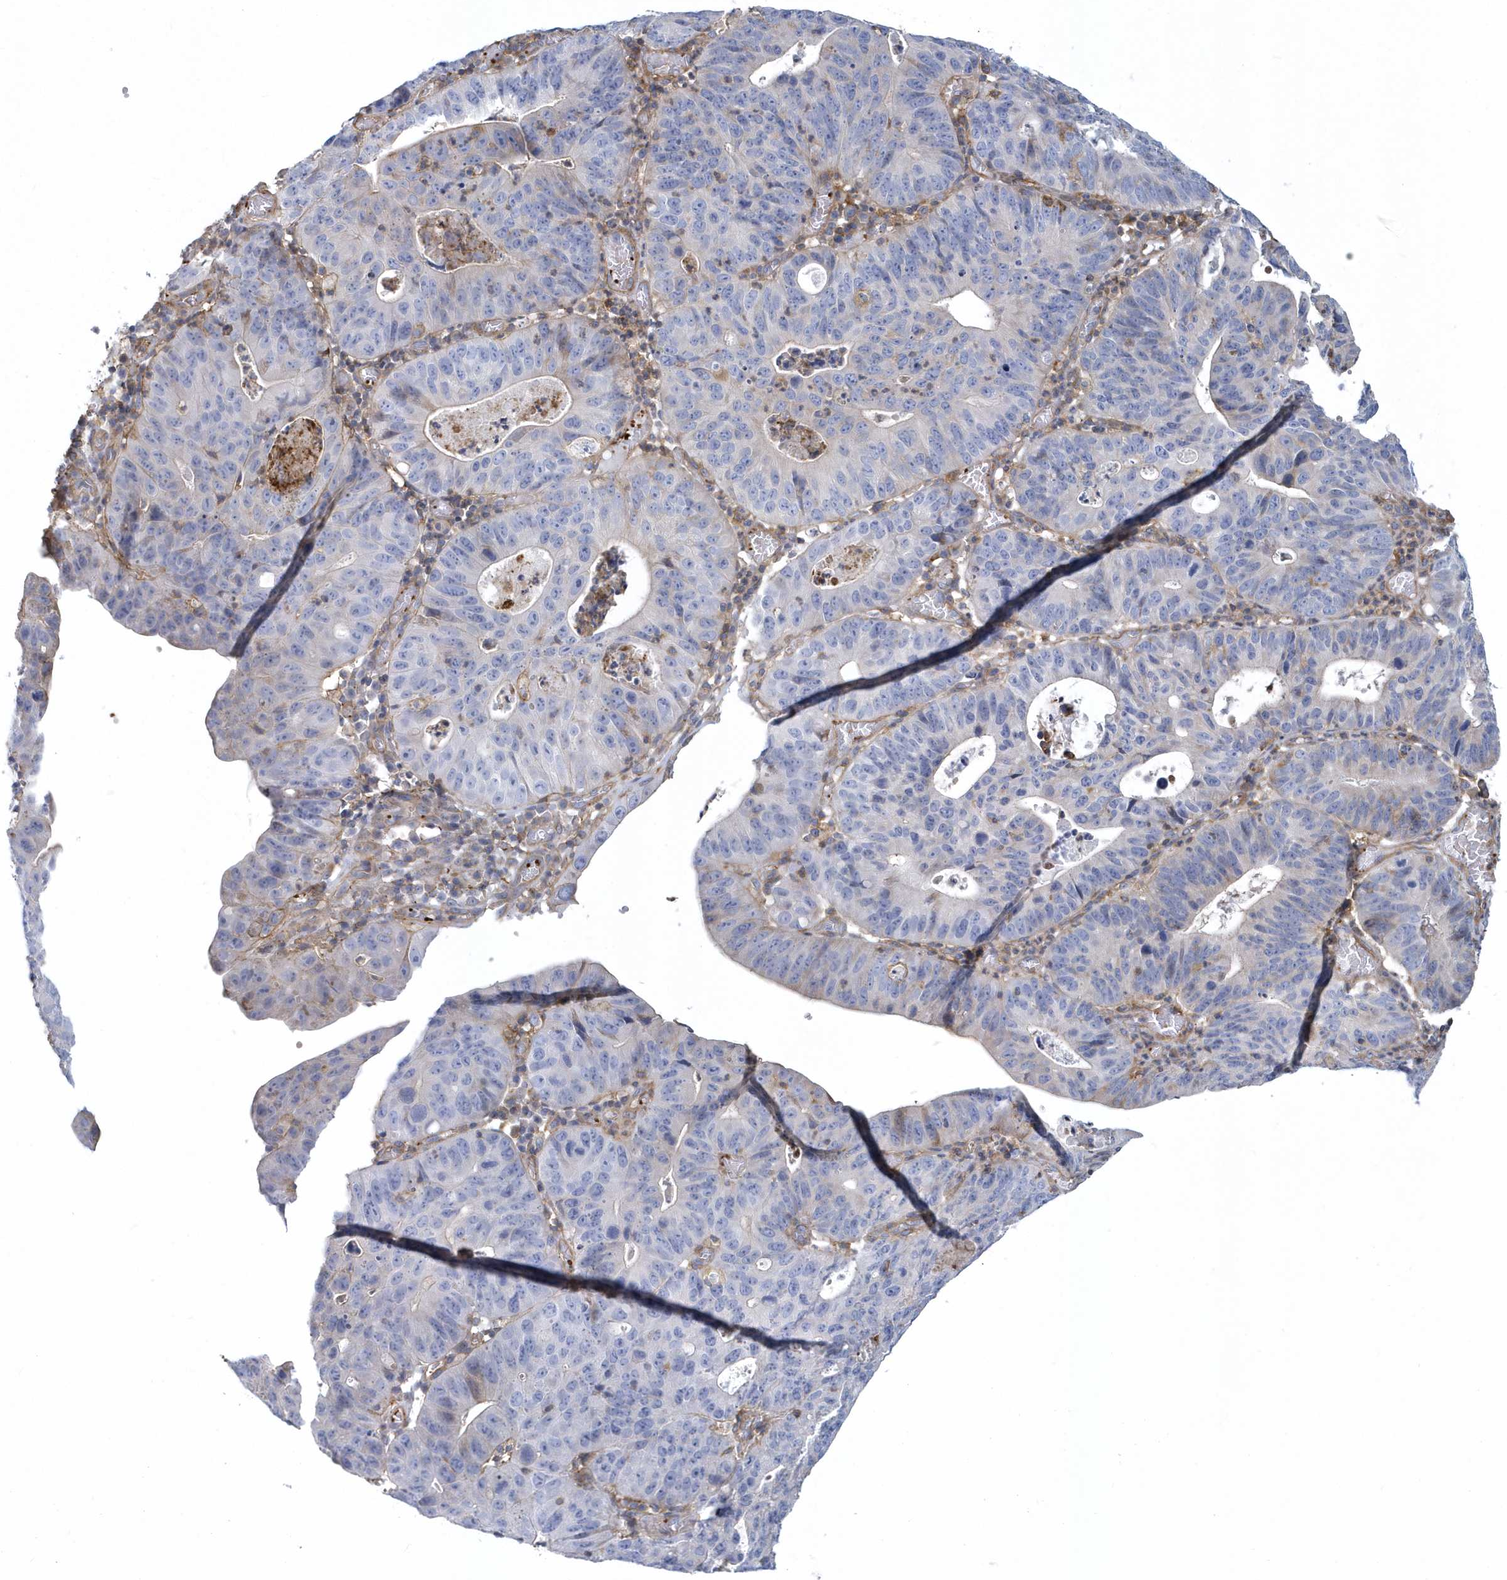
{"staining": {"intensity": "negative", "quantity": "none", "location": "none"}, "tissue": "stomach cancer", "cell_type": "Tumor cells", "image_type": "cancer", "snomed": [{"axis": "morphology", "description": "Adenocarcinoma, NOS"}, {"axis": "topography", "description": "Stomach"}], "caption": "The immunohistochemistry micrograph has no significant staining in tumor cells of stomach cancer (adenocarcinoma) tissue. (Stains: DAB (3,3'-diaminobenzidine) immunohistochemistry with hematoxylin counter stain, Microscopy: brightfield microscopy at high magnification).", "gene": "ARAP2", "patient": {"sex": "male", "age": 59}}